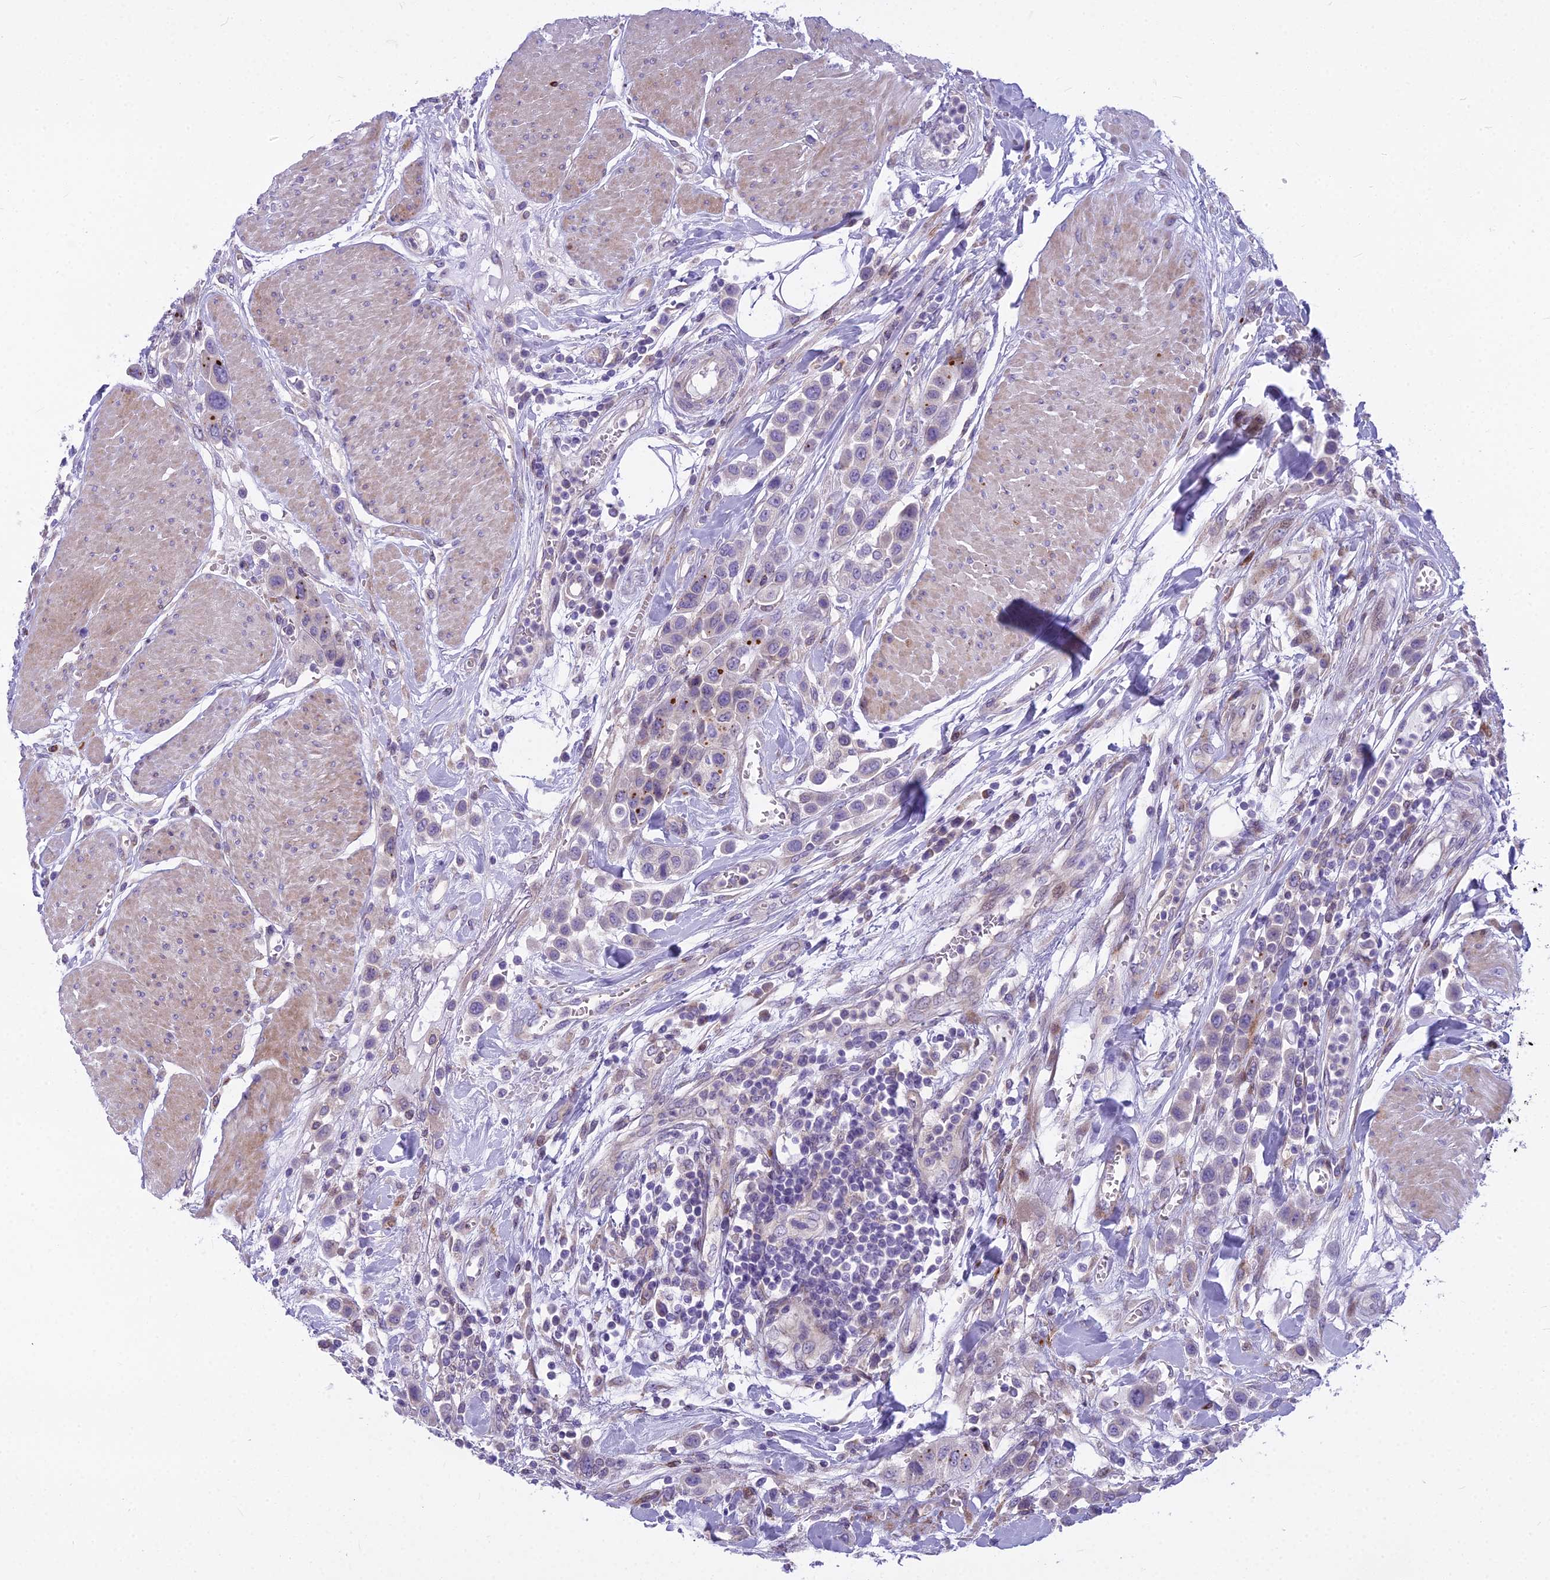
{"staining": {"intensity": "negative", "quantity": "none", "location": "none"}, "tissue": "urothelial cancer", "cell_type": "Tumor cells", "image_type": "cancer", "snomed": [{"axis": "morphology", "description": "Urothelial carcinoma, High grade"}, {"axis": "topography", "description": "Urinary bladder"}], "caption": "Immunohistochemistry image of human urothelial carcinoma (high-grade) stained for a protein (brown), which displays no expression in tumor cells. Nuclei are stained in blue.", "gene": "PCDHB14", "patient": {"sex": "male", "age": 50}}